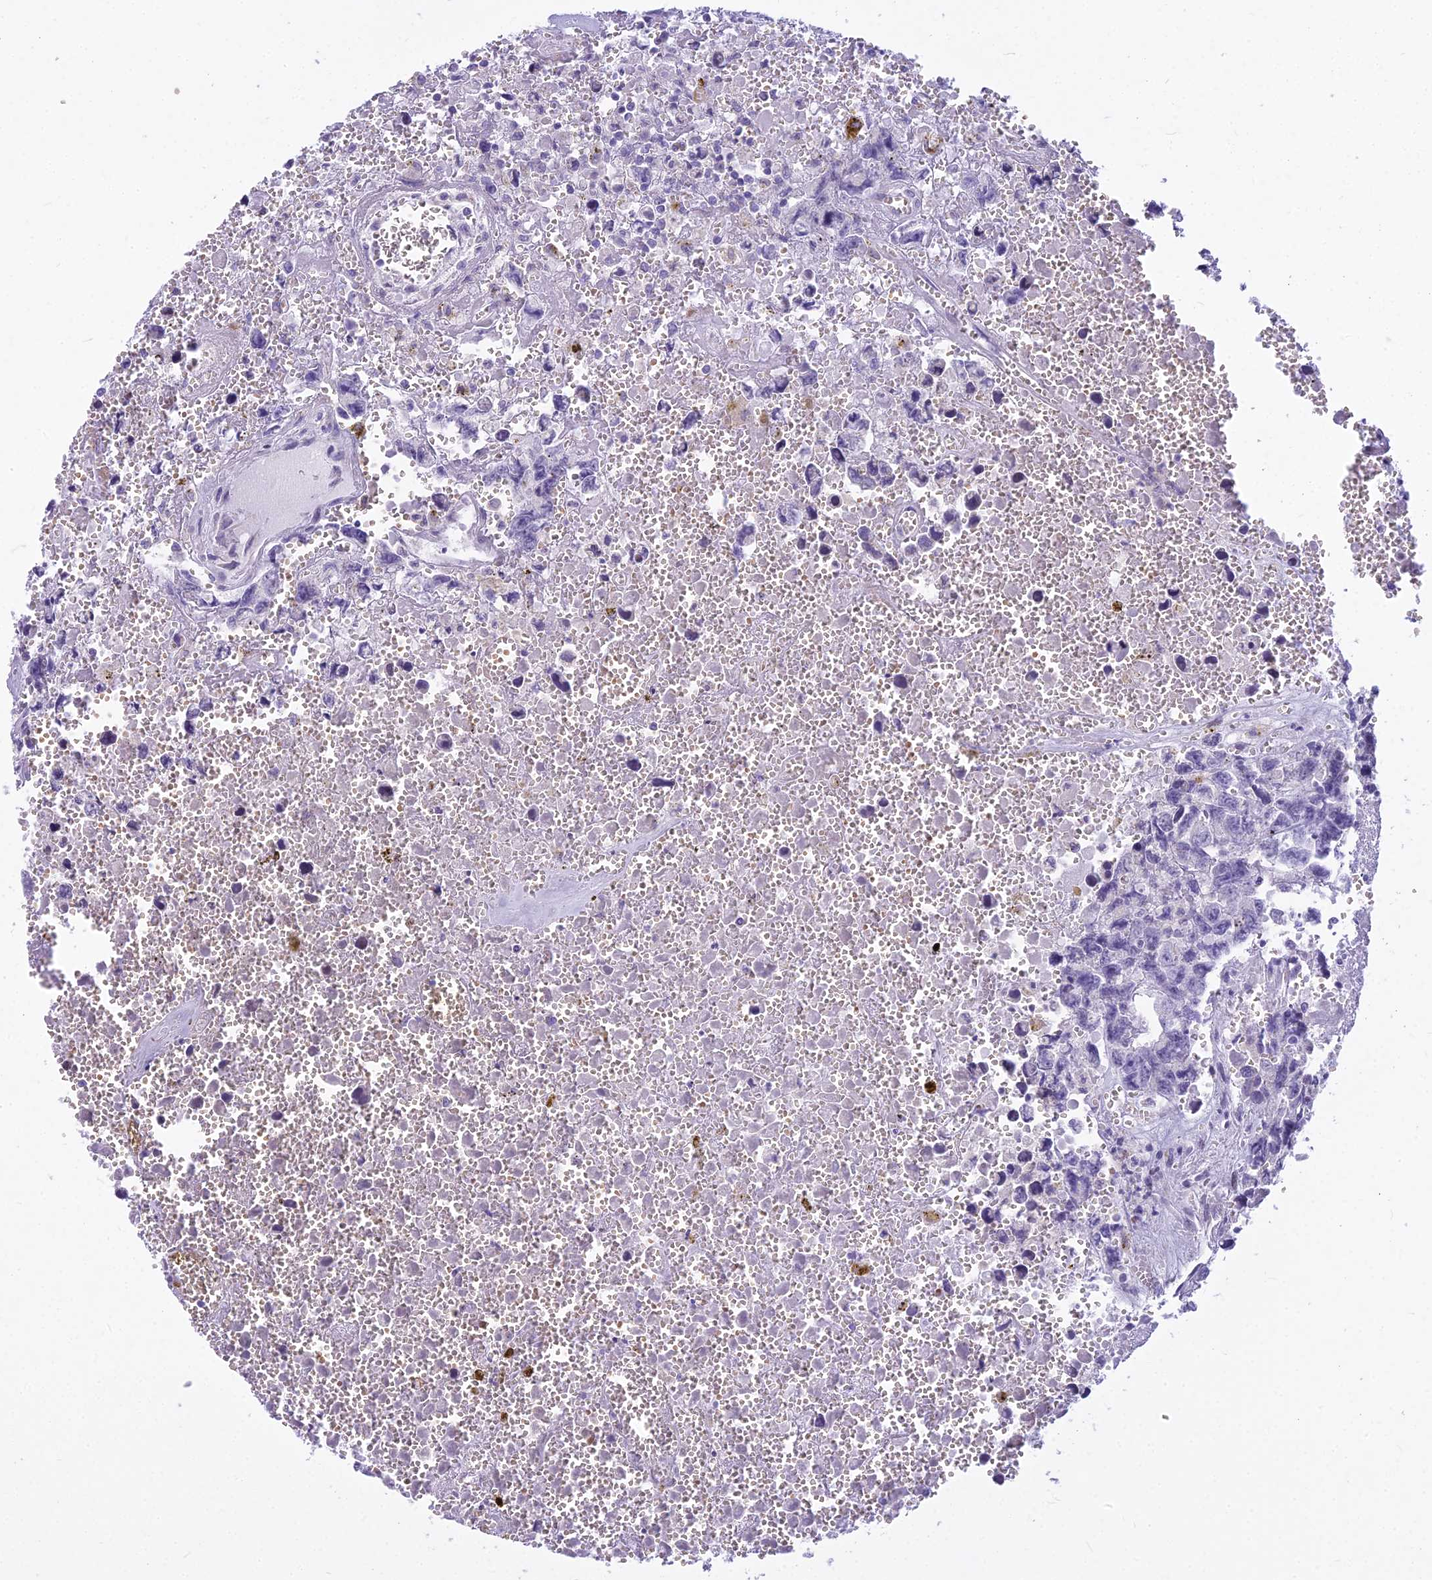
{"staining": {"intensity": "negative", "quantity": "none", "location": "none"}, "tissue": "testis cancer", "cell_type": "Tumor cells", "image_type": "cancer", "snomed": [{"axis": "morphology", "description": "Carcinoma, Embryonal, NOS"}, {"axis": "topography", "description": "Testis"}], "caption": "This is a micrograph of immunohistochemistry staining of testis cancer (embryonal carcinoma), which shows no positivity in tumor cells. Brightfield microscopy of immunohistochemistry stained with DAB (3,3'-diaminobenzidine) (brown) and hematoxylin (blue), captured at high magnification.", "gene": "PCDHB14", "patient": {"sex": "male", "age": 31}}